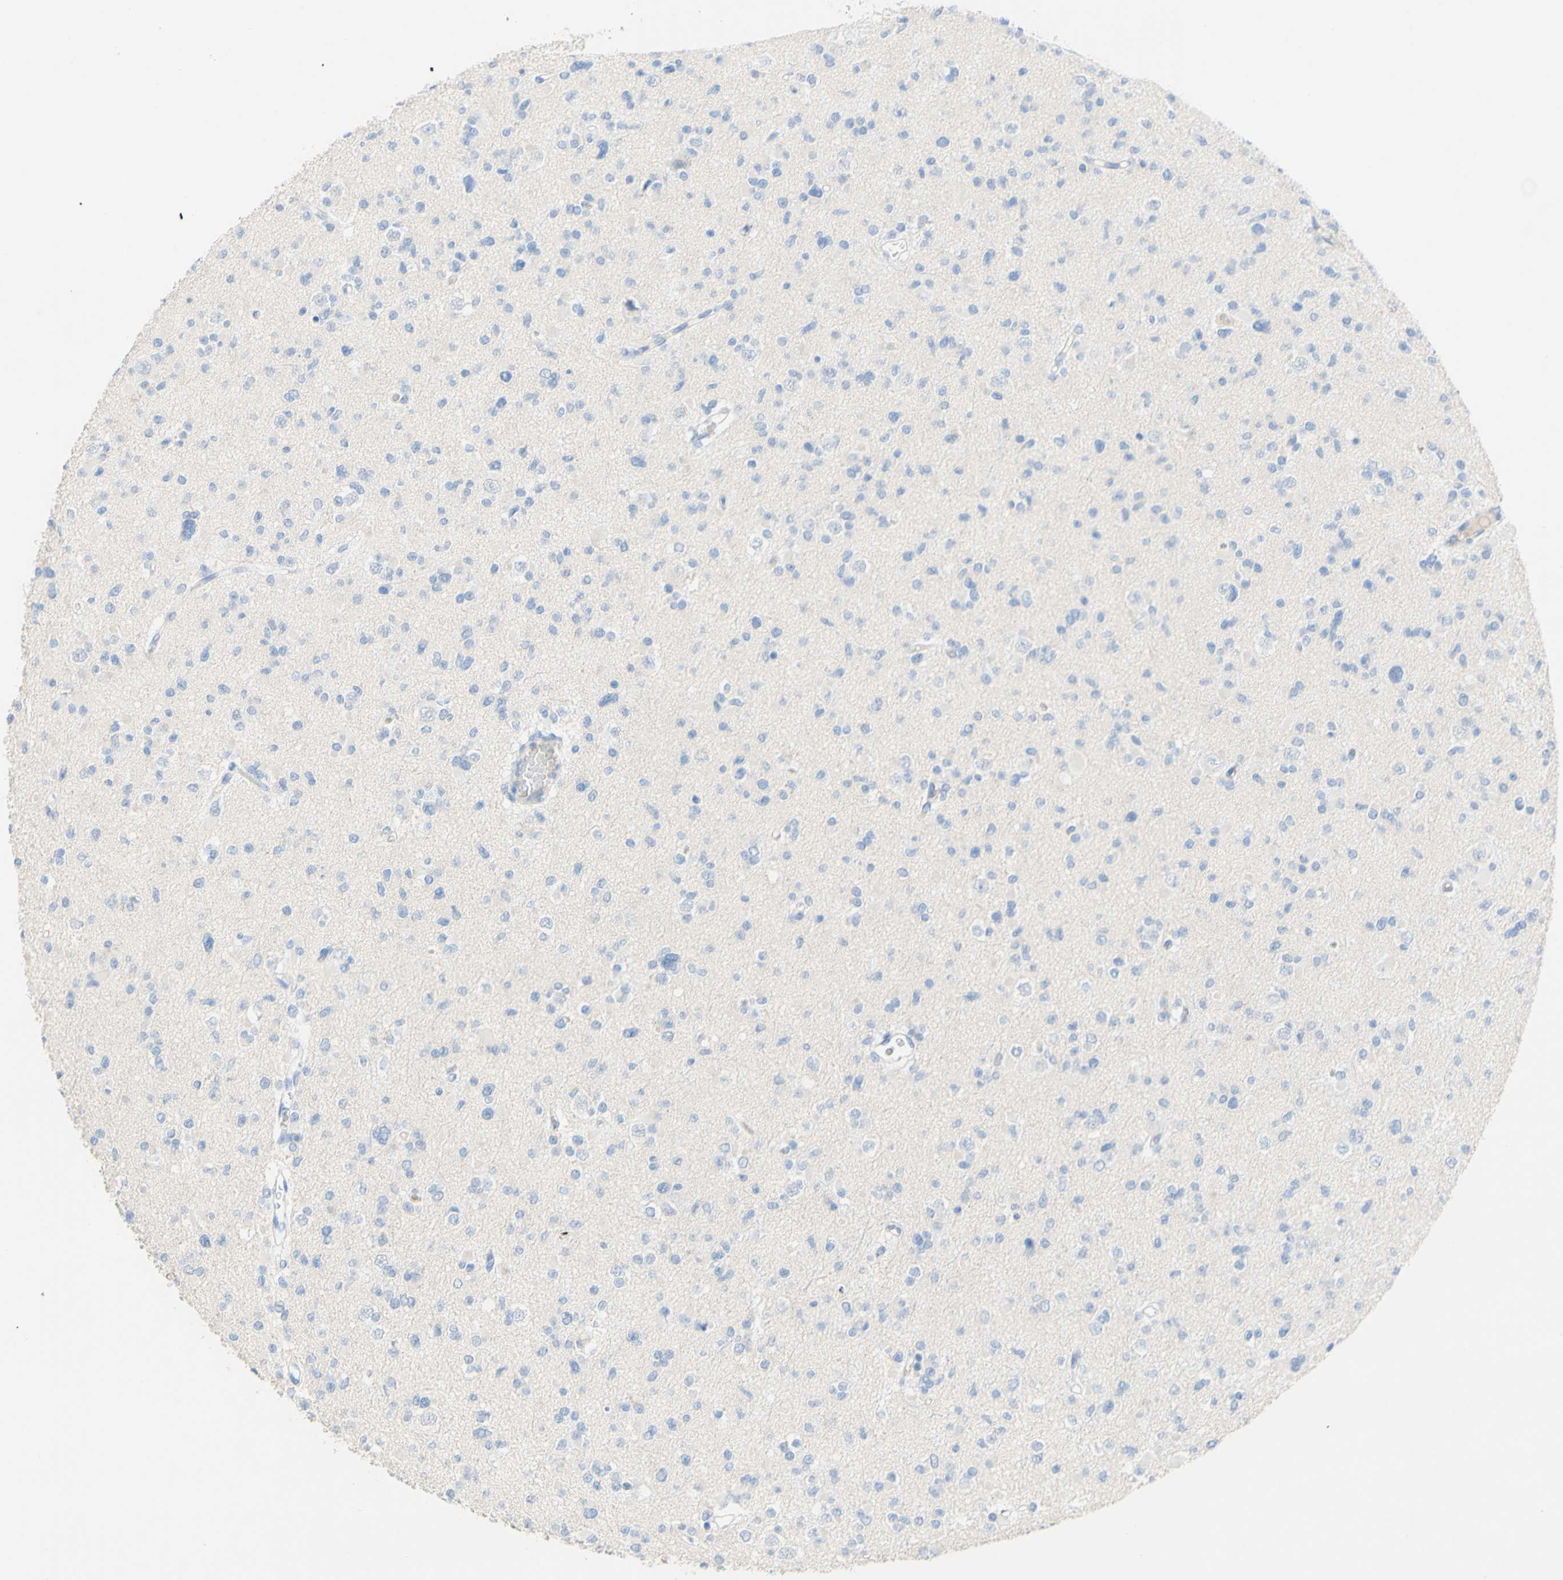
{"staining": {"intensity": "negative", "quantity": "none", "location": "none"}, "tissue": "glioma", "cell_type": "Tumor cells", "image_type": "cancer", "snomed": [{"axis": "morphology", "description": "Glioma, malignant, Low grade"}, {"axis": "topography", "description": "Brain"}], "caption": "A micrograph of human low-grade glioma (malignant) is negative for staining in tumor cells.", "gene": "DSC2", "patient": {"sex": "female", "age": 22}}